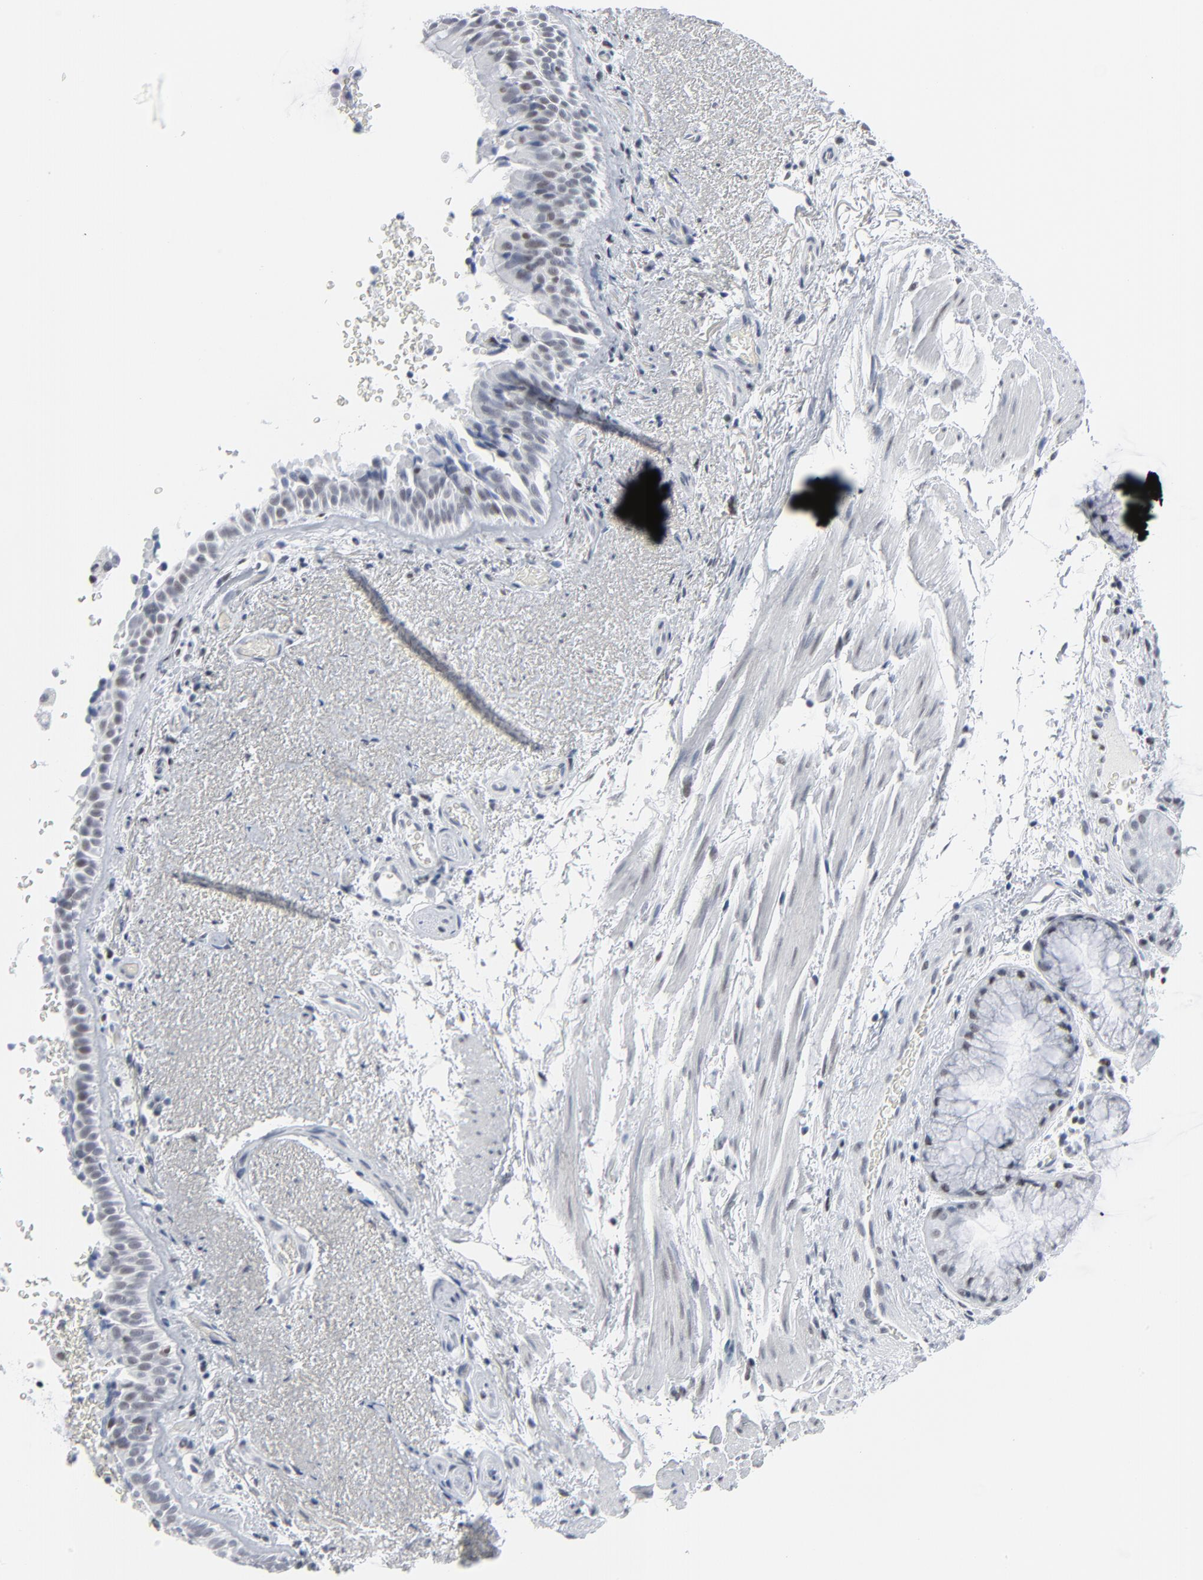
{"staining": {"intensity": "weak", "quantity": "<25%", "location": "nuclear"}, "tissue": "bronchus", "cell_type": "Respiratory epithelial cells", "image_type": "normal", "snomed": [{"axis": "morphology", "description": "Normal tissue, NOS"}, {"axis": "topography", "description": "Bronchus"}], "caption": "This is an immunohistochemistry (IHC) histopathology image of benign bronchus. There is no staining in respiratory epithelial cells.", "gene": "SIRT1", "patient": {"sex": "female", "age": 54}}